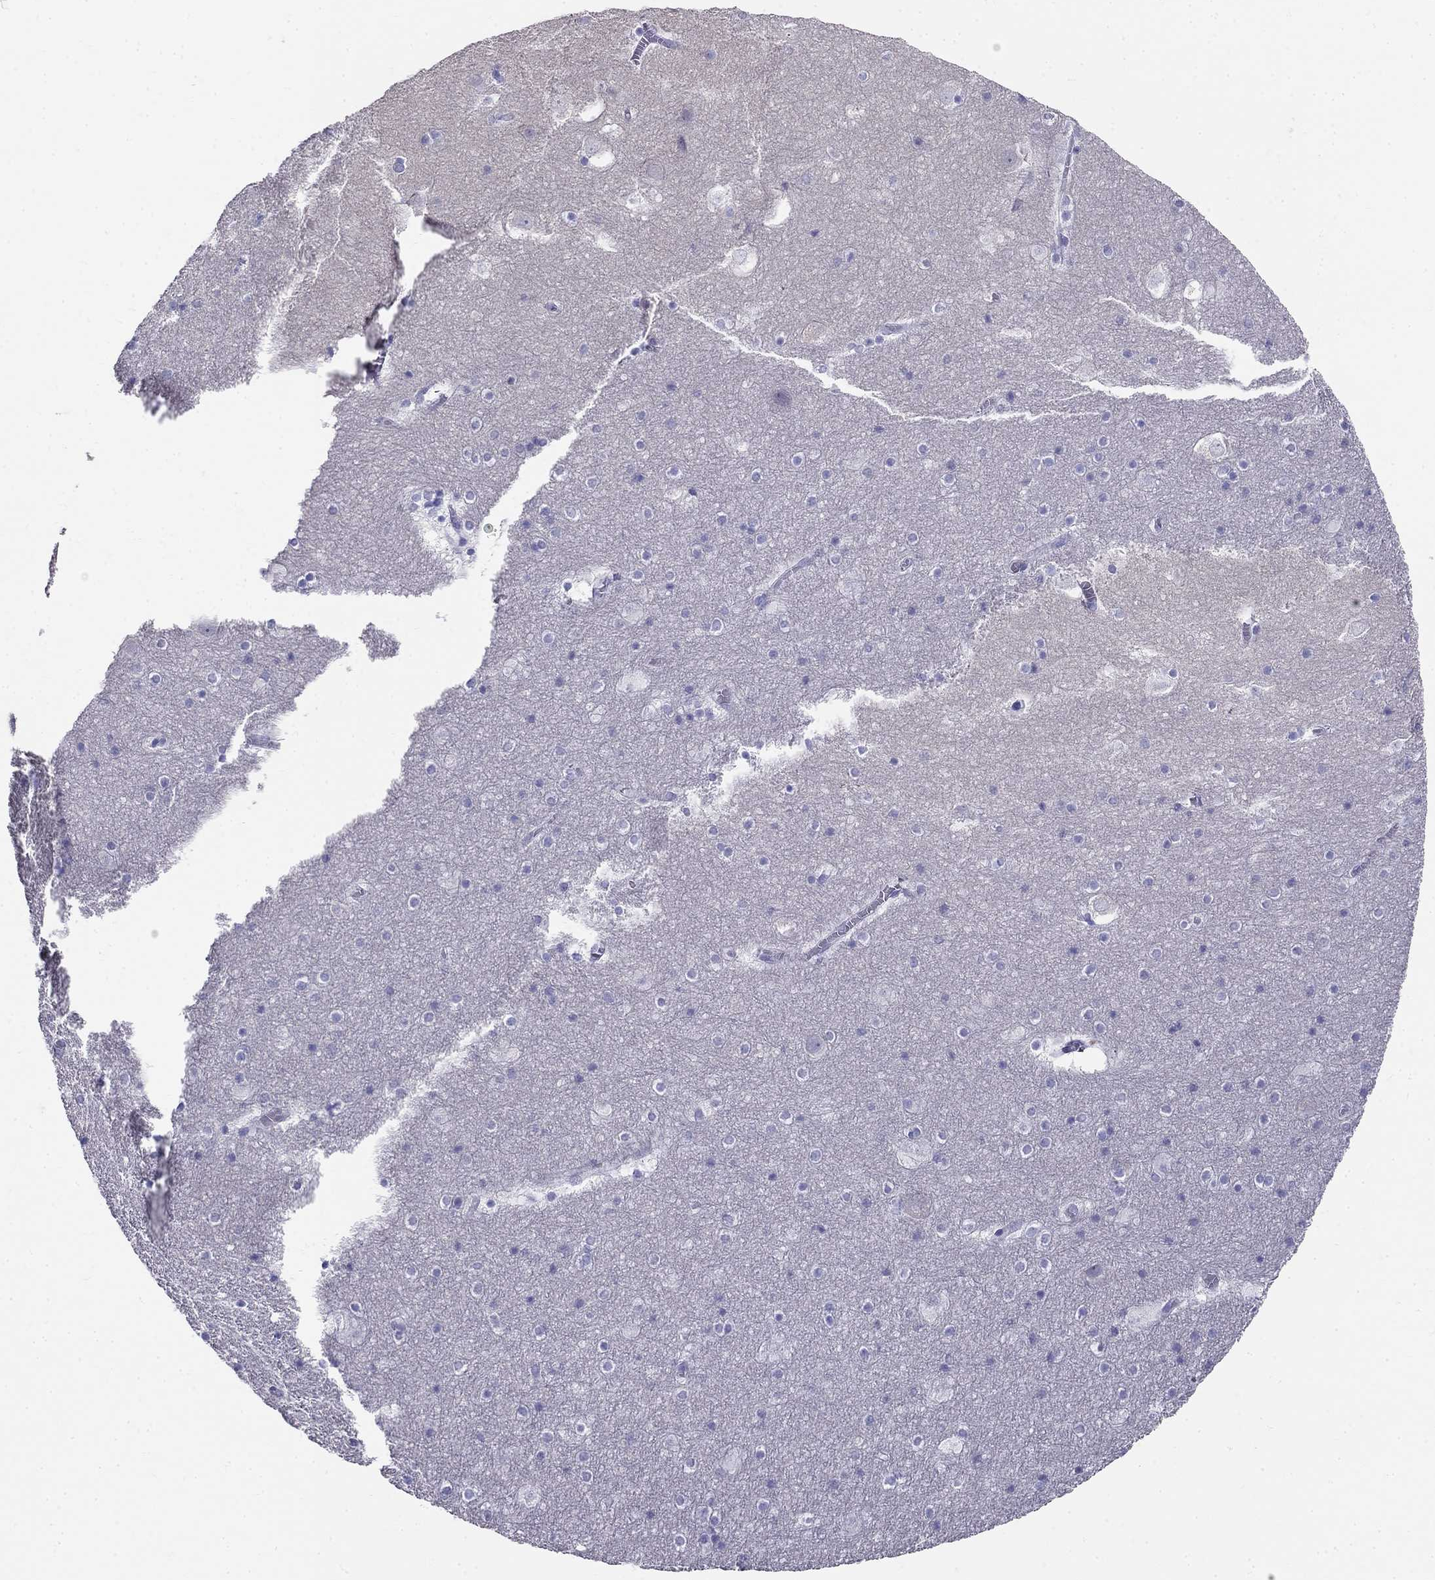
{"staining": {"intensity": "negative", "quantity": "none", "location": "none"}, "tissue": "hippocampus", "cell_type": "Glial cells", "image_type": "normal", "snomed": [{"axis": "morphology", "description": "Normal tissue, NOS"}, {"axis": "topography", "description": "Hippocampus"}], "caption": "High power microscopy histopathology image of an immunohistochemistry image of benign hippocampus, revealing no significant staining in glial cells. (Brightfield microscopy of DAB (3,3'-diaminobenzidine) immunohistochemistry (IHC) at high magnification).", "gene": "PPP1R36", "patient": {"sex": "male", "age": 45}}